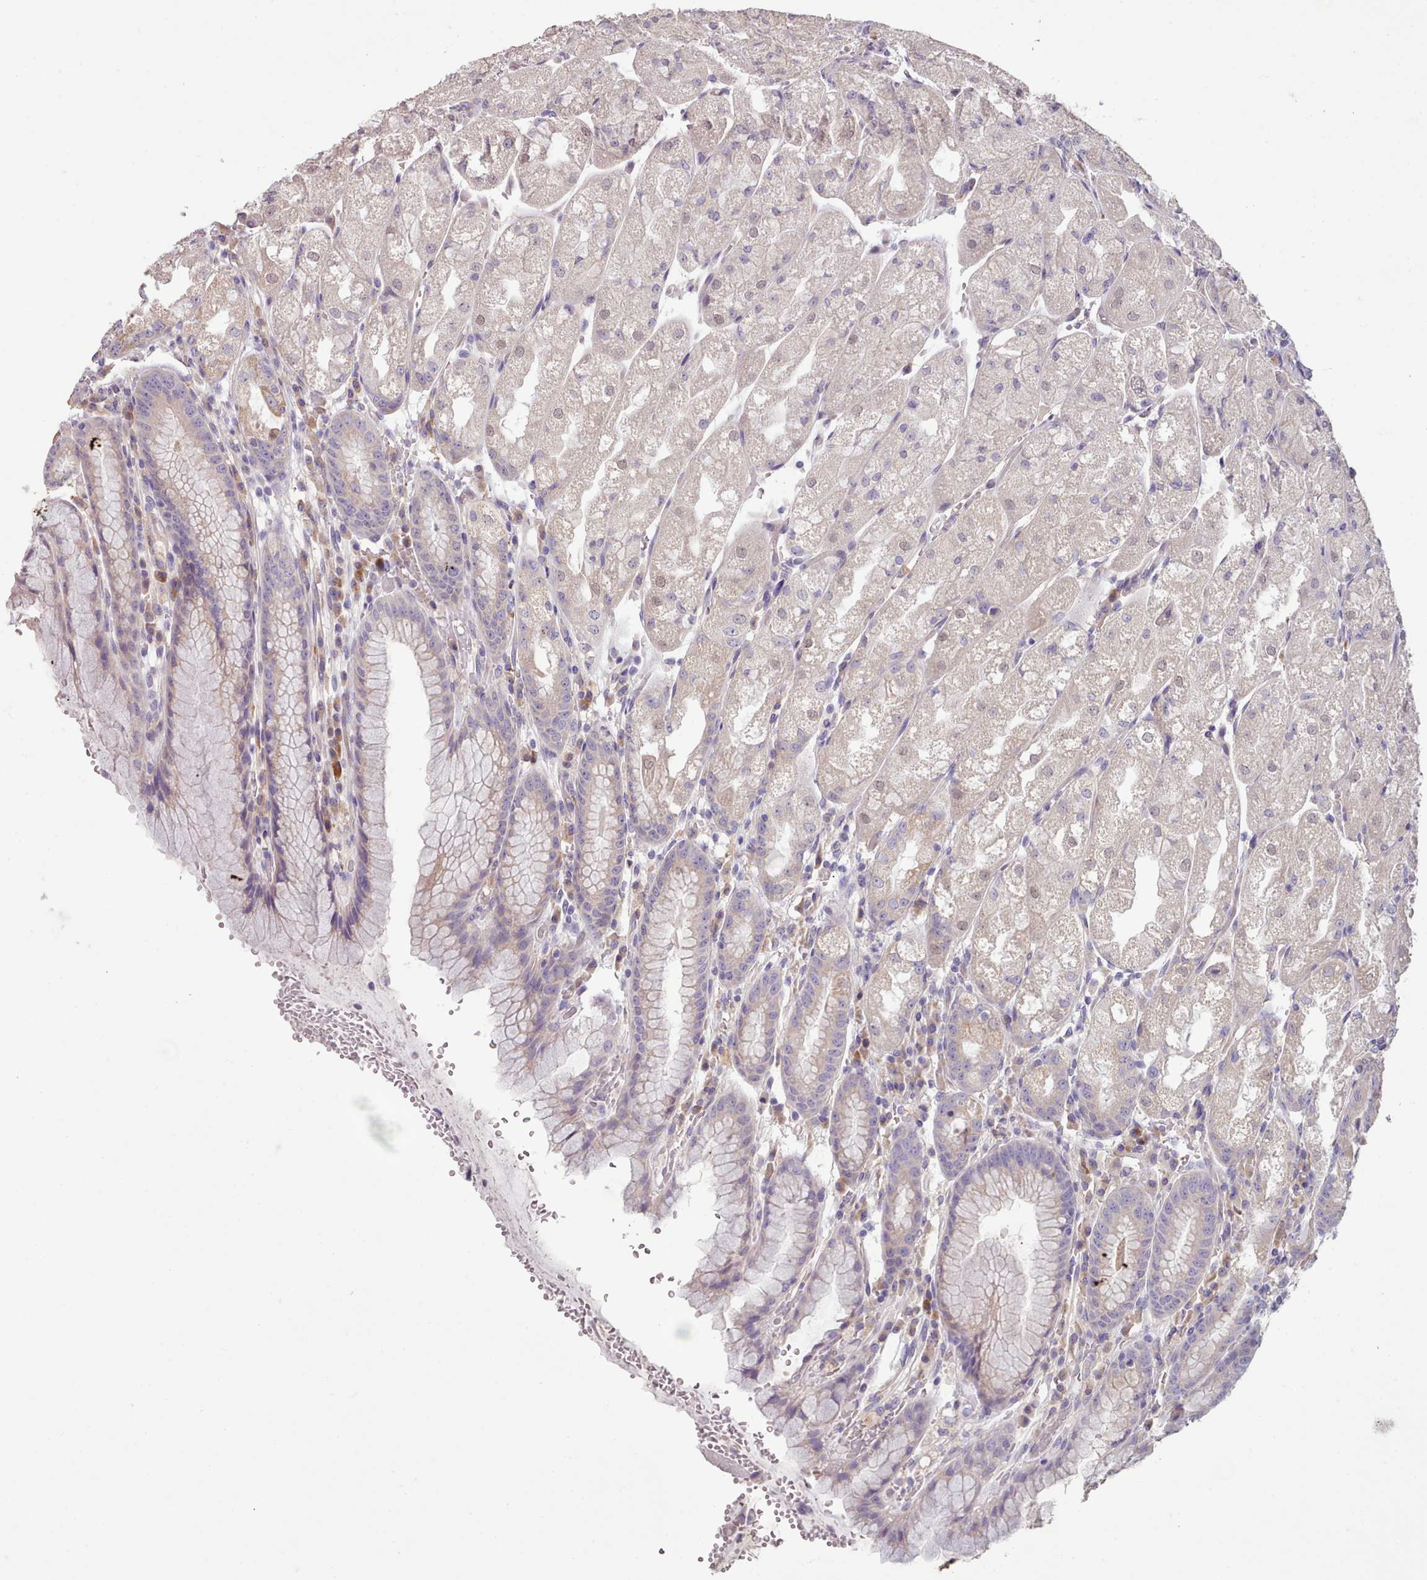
{"staining": {"intensity": "weak", "quantity": "<25%", "location": "nuclear"}, "tissue": "stomach", "cell_type": "Glandular cells", "image_type": "normal", "snomed": [{"axis": "morphology", "description": "Normal tissue, NOS"}, {"axis": "topography", "description": "Stomach, upper"}], "caption": "Immunohistochemical staining of benign stomach demonstrates no significant staining in glandular cells. (Immunohistochemistry, brightfield microscopy, high magnification).", "gene": "DPF1", "patient": {"sex": "male", "age": 52}}